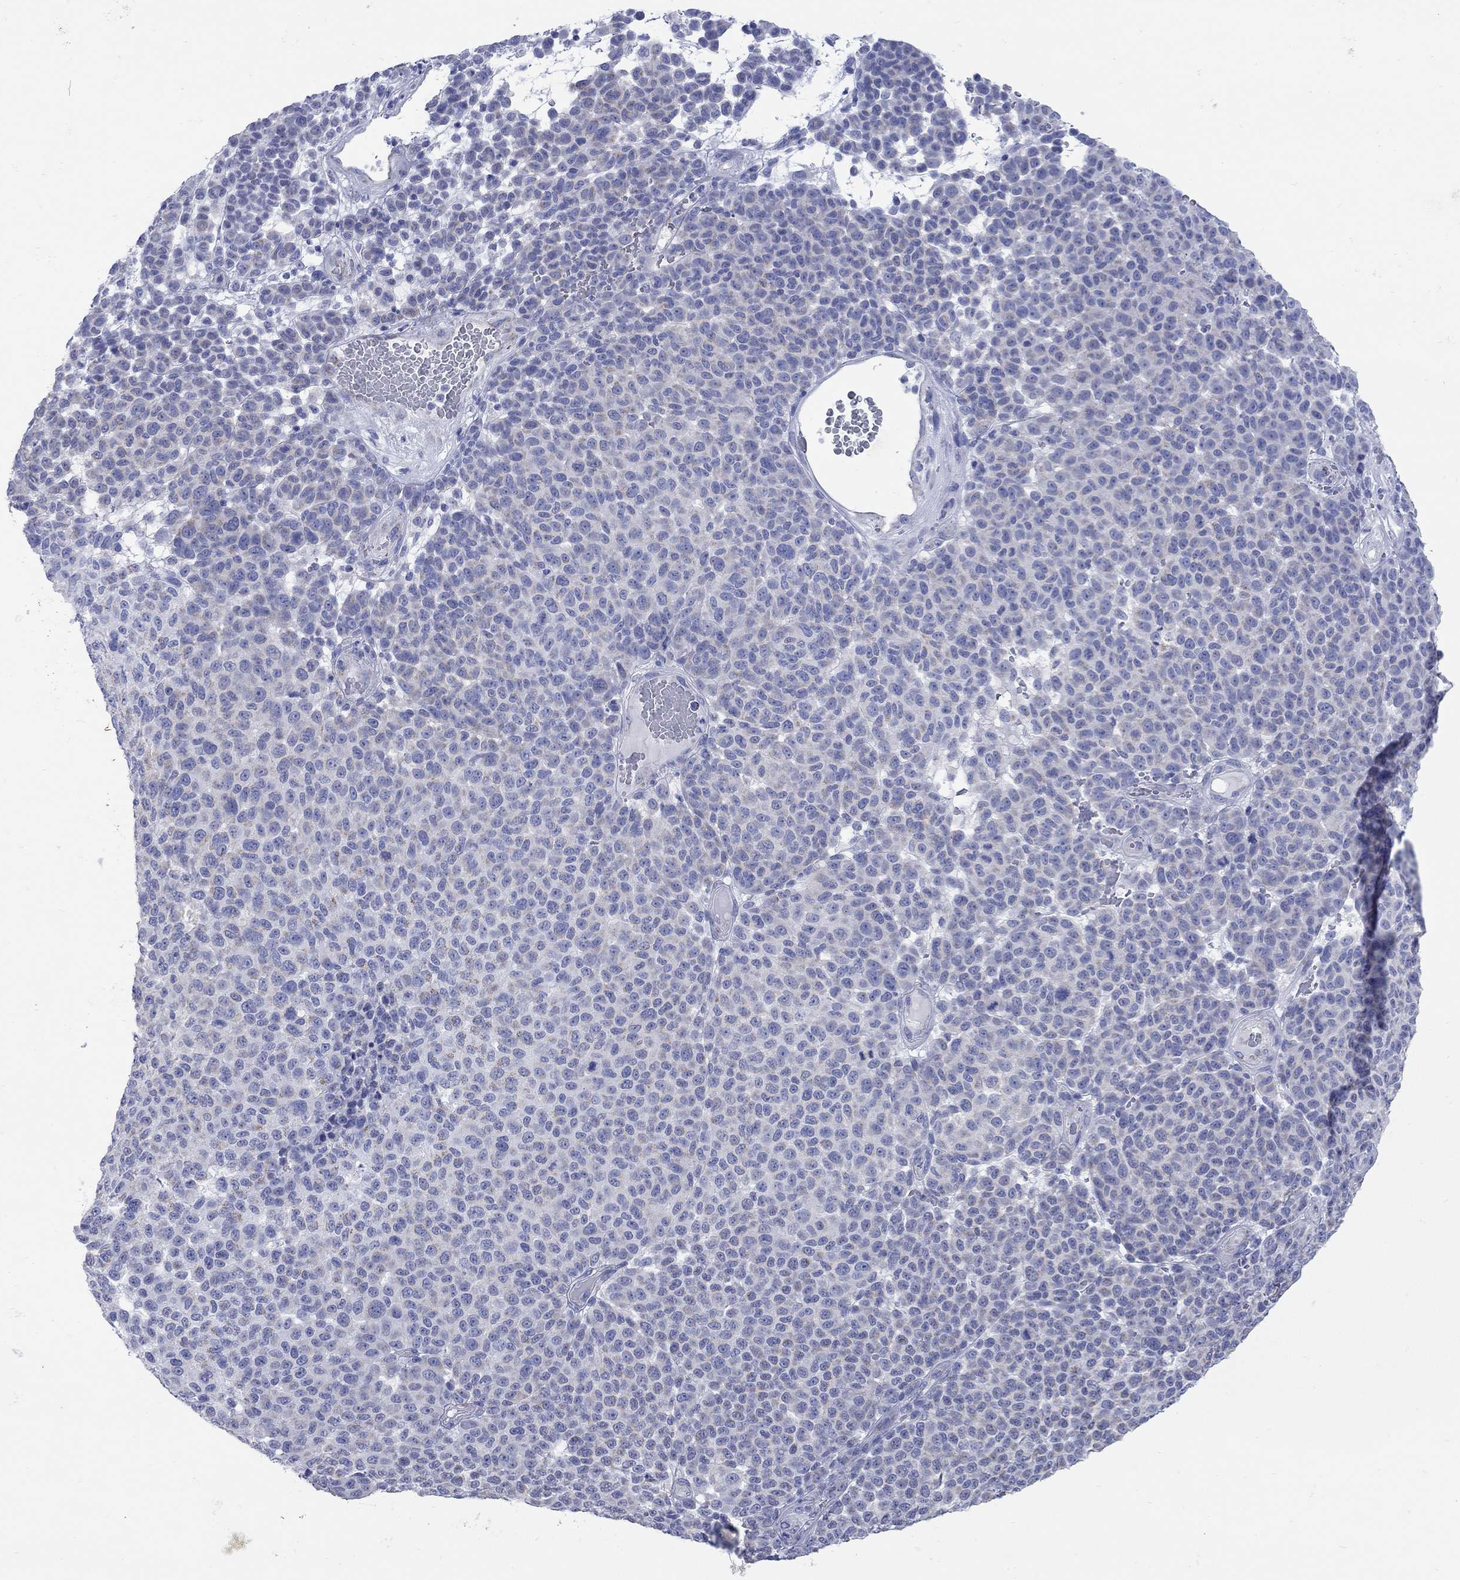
{"staining": {"intensity": "negative", "quantity": "none", "location": "none"}, "tissue": "melanoma", "cell_type": "Tumor cells", "image_type": "cancer", "snomed": [{"axis": "morphology", "description": "Malignant melanoma, NOS"}, {"axis": "topography", "description": "Skin"}], "caption": "The photomicrograph shows no staining of tumor cells in malignant melanoma. (Stains: DAB immunohistochemistry (IHC) with hematoxylin counter stain, Microscopy: brightfield microscopy at high magnification).", "gene": "PDZD3", "patient": {"sex": "male", "age": 59}}